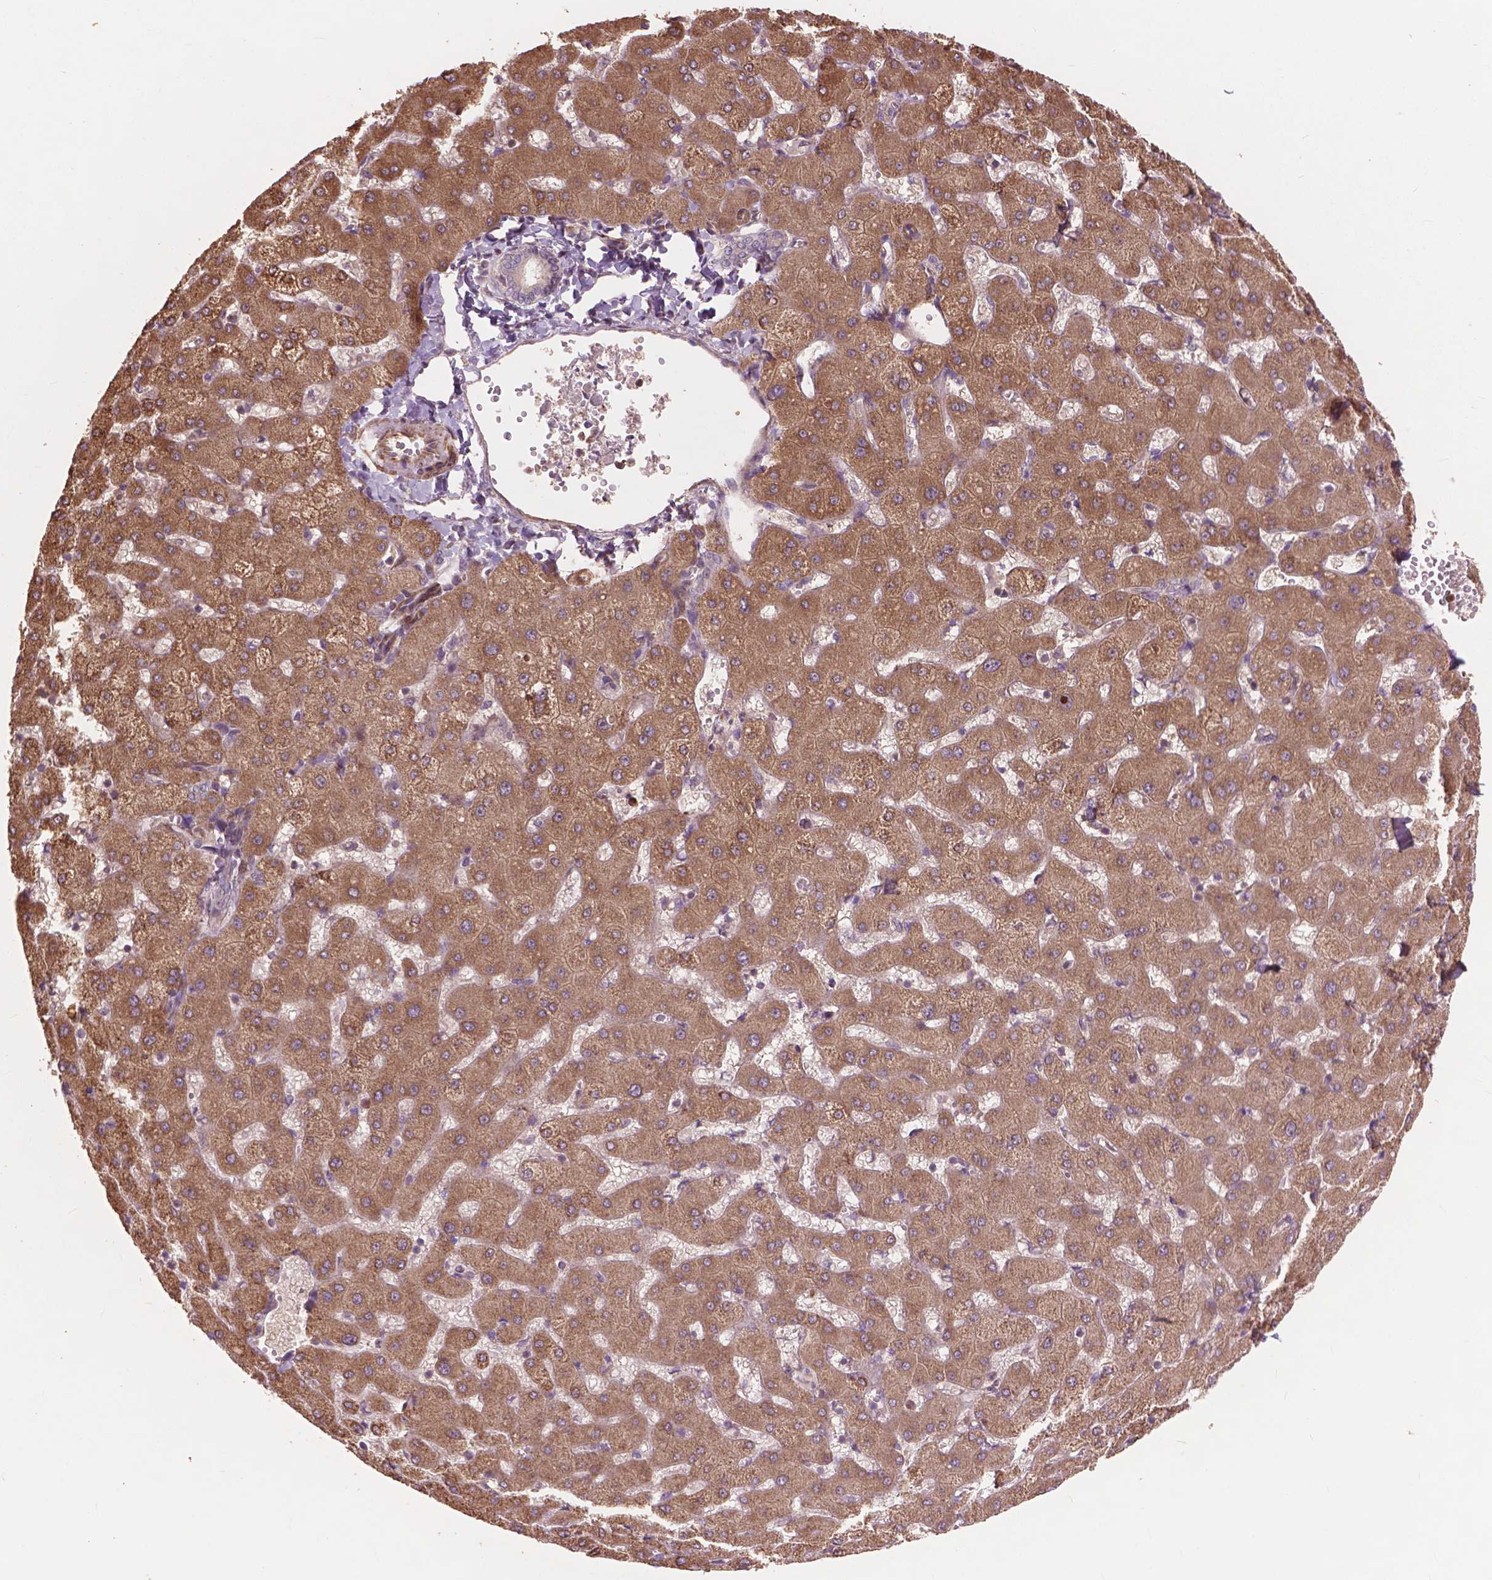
{"staining": {"intensity": "negative", "quantity": "none", "location": "none"}, "tissue": "liver", "cell_type": "Cholangiocytes", "image_type": "normal", "snomed": [{"axis": "morphology", "description": "Normal tissue, NOS"}, {"axis": "topography", "description": "Liver"}], "caption": "Immunohistochemistry histopathology image of unremarkable liver stained for a protein (brown), which exhibits no positivity in cholangiocytes.", "gene": "FNIP1", "patient": {"sex": "female", "age": 63}}